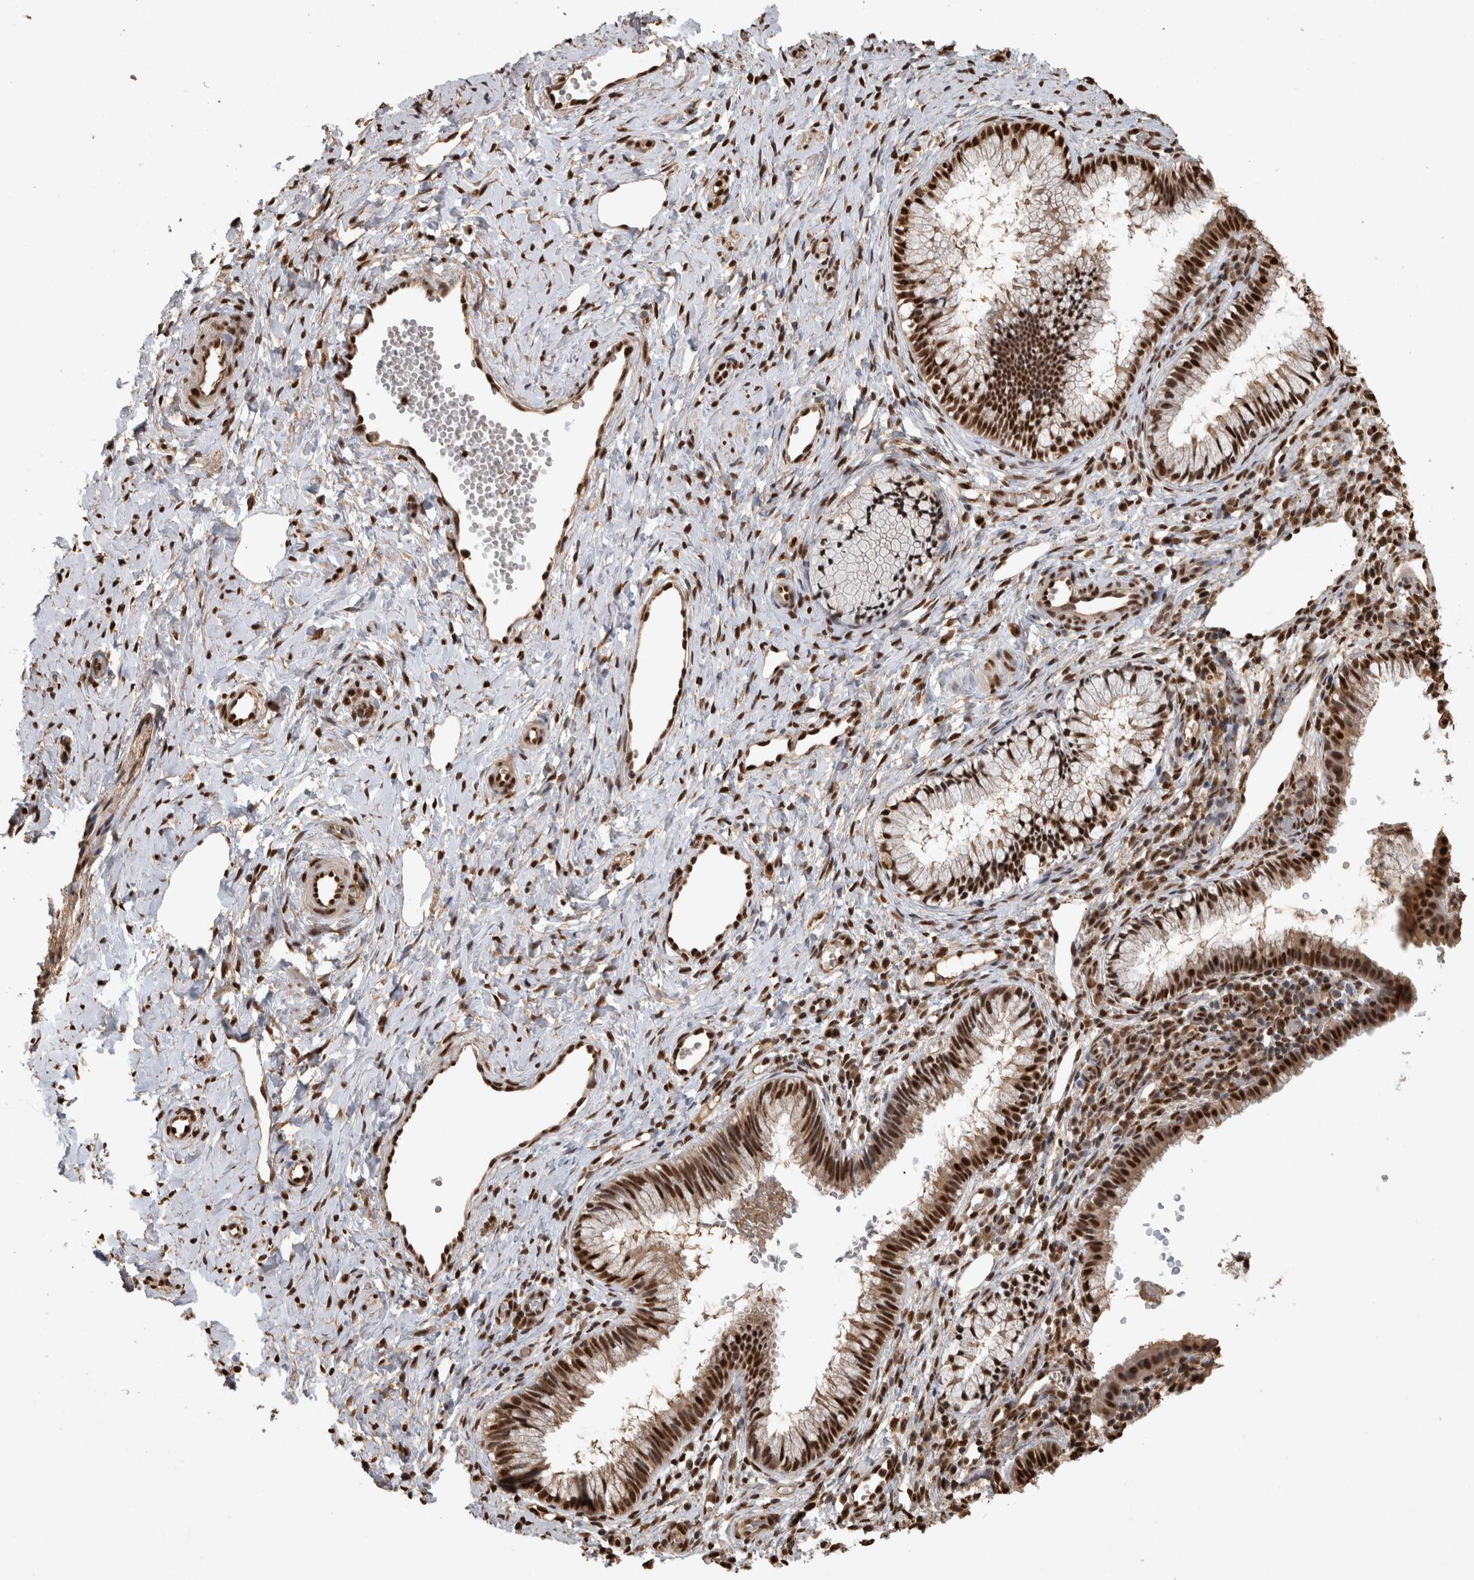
{"staining": {"intensity": "strong", "quantity": ">75%", "location": "nuclear"}, "tissue": "cervix", "cell_type": "Glandular cells", "image_type": "normal", "snomed": [{"axis": "morphology", "description": "Normal tissue, NOS"}, {"axis": "topography", "description": "Cervix"}], "caption": "Immunohistochemical staining of benign human cervix displays >75% levels of strong nuclear protein staining in approximately >75% of glandular cells.", "gene": "RAD50", "patient": {"sex": "female", "age": 27}}